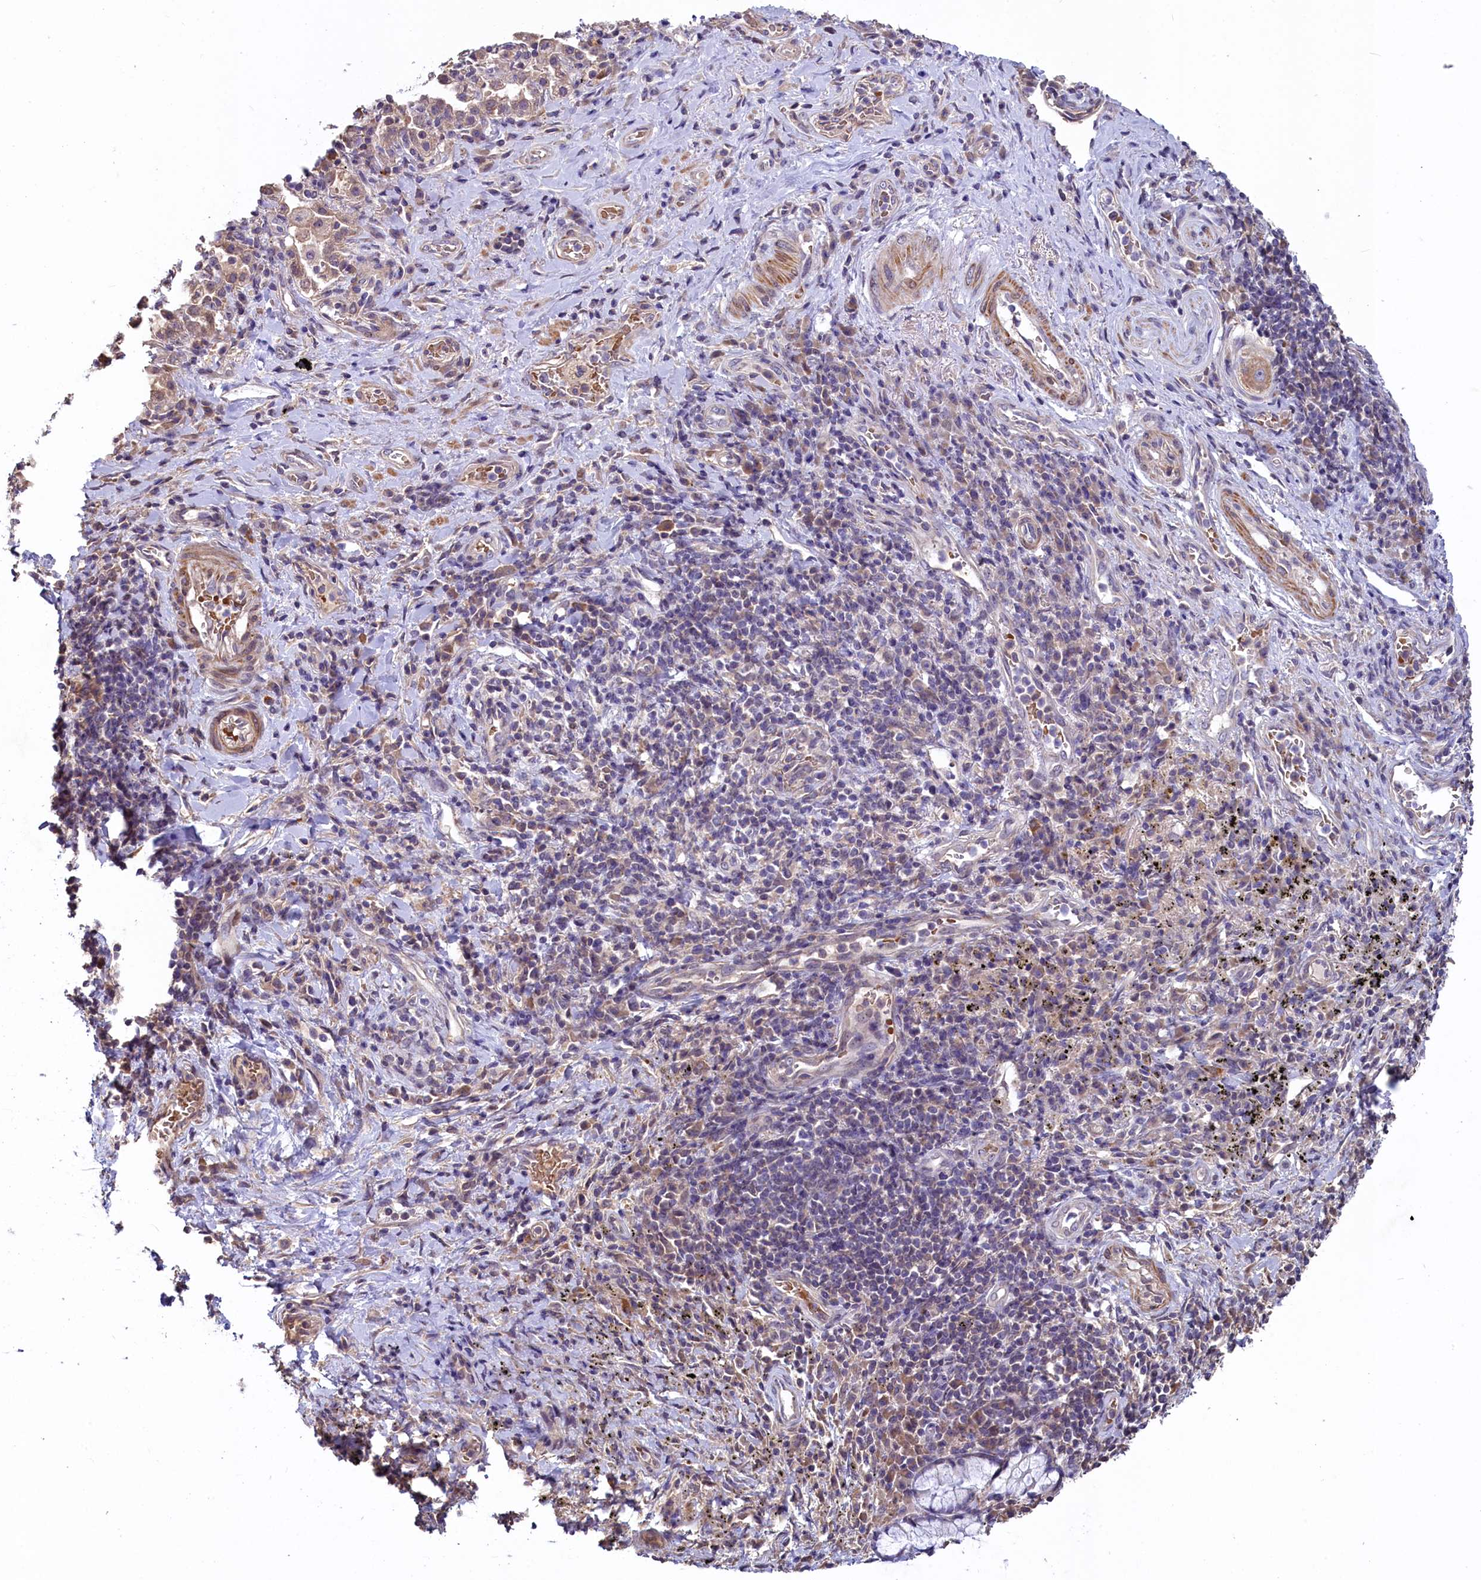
{"staining": {"intensity": "weak", "quantity": ">75%", "location": "cytoplasmic/membranous"}, "tissue": "adipose tissue", "cell_type": "Adipocytes", "image_type": "normal", "snomed": [{"axis": "morphology", "description": "Normal tissue, NOS"}, {"axis": "morphology", "description": "Squamous cell carcinoma, NOS"}, {"axis": "topography", "description": "Bronchus"}, {"axis": "topography", "description": "Lung"}], "caption": "IHC (DAB (3,3'-diaminobenzidine)) staining of normal adipose tissue shows weak cytoplasmic/membranous protein expression in approximately >75% of adipocytes.", "gene": "SLC39A6", "patient": {"sex": "male", "age": 64}}